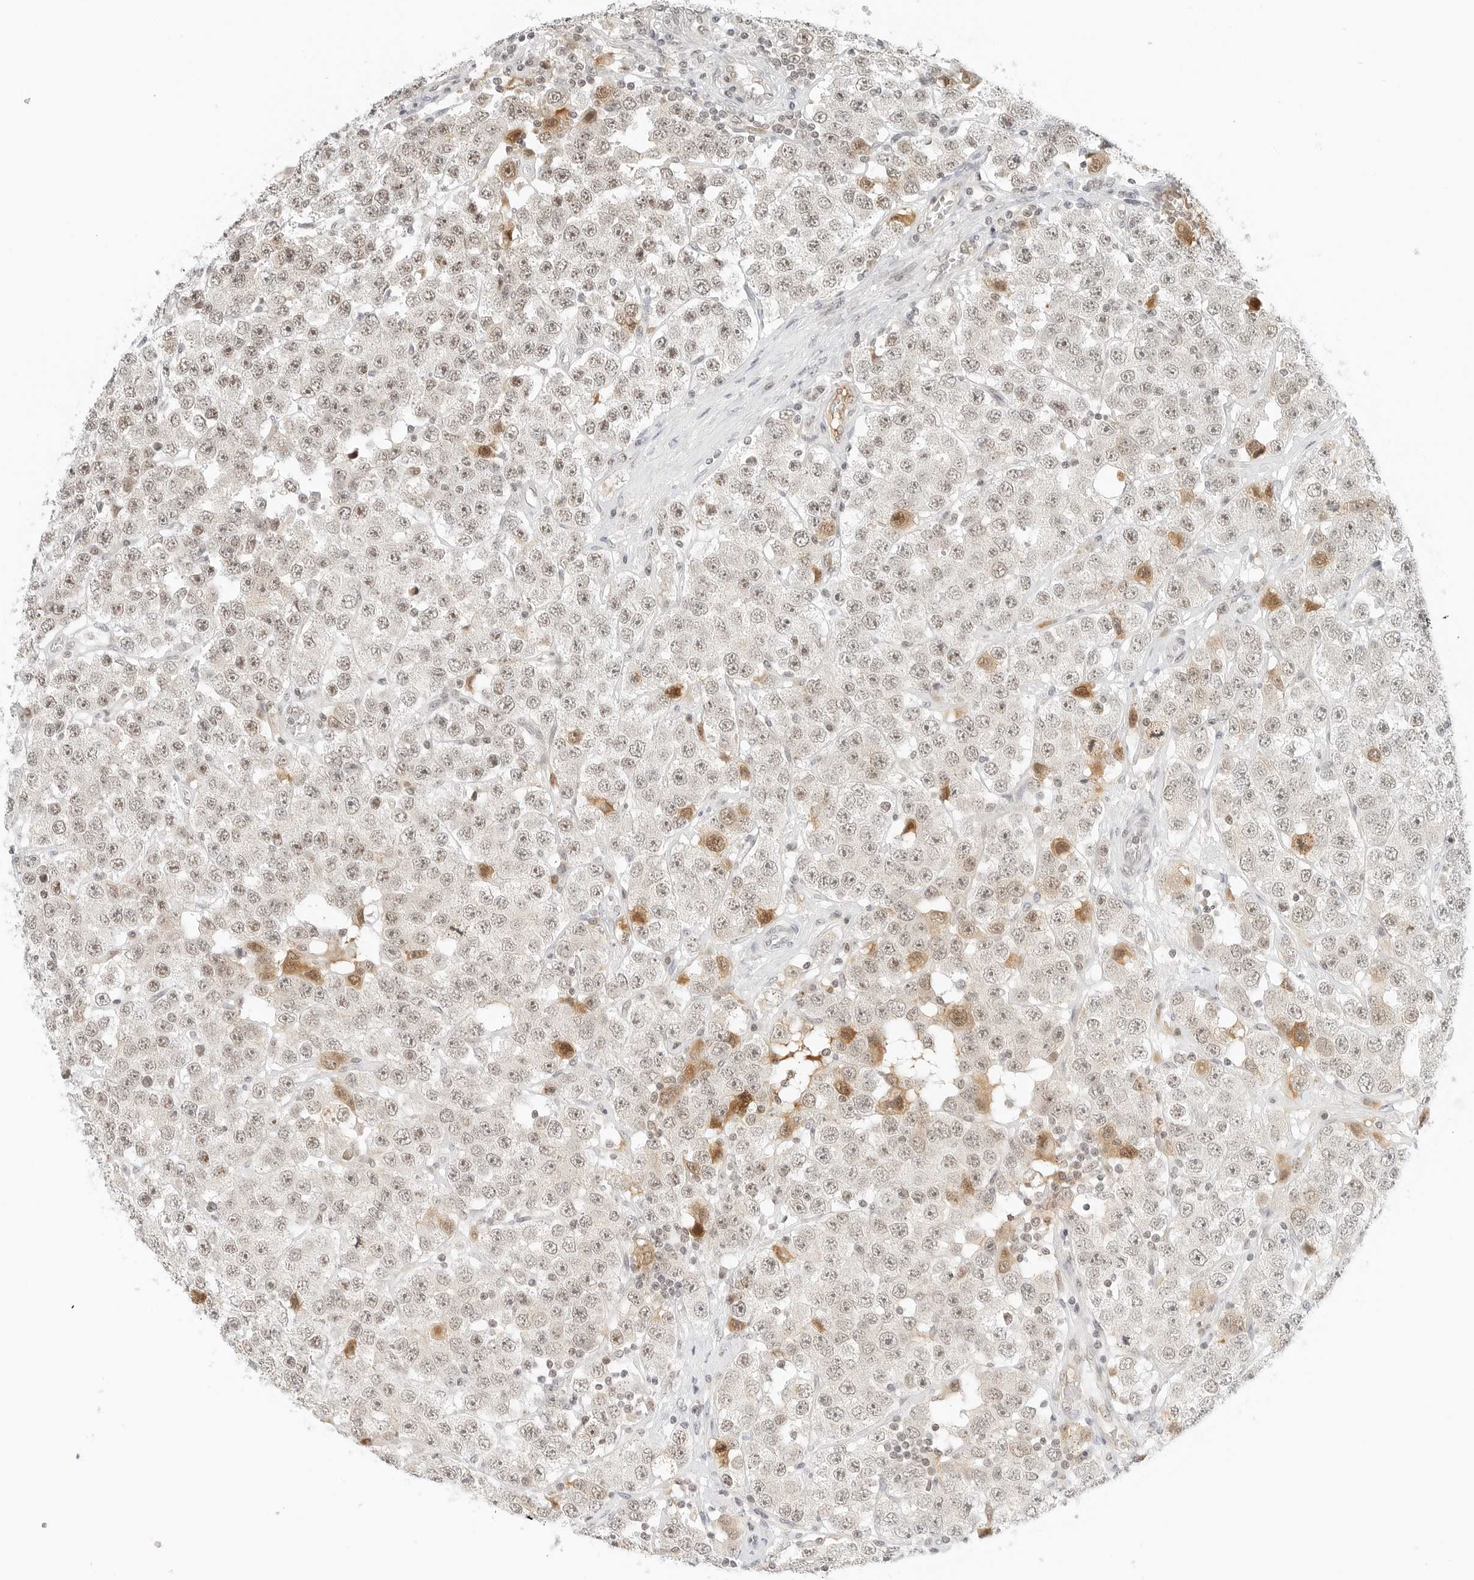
{"staining": {"intensity": "moderate", "quantity": "<25%", "location": "cytoplasmic/membranous,nuclear"}, "tissue": "testis cancer", "cell_type": "Tumor cells", "image_type": "cancer", "snomed": [{"axis": "morphology", "description": "Seminoma, NOS"}, {"axis": "topography", "description": "Testis"}], "caption": "Immunohistochemistry photomicrograph of testis cancer stained for a protein (brown), which shows low levels of moderate cytoplasmic/membranous and nuclear staining in approximately <25% of tumor cells.", "gene": "NEO1", "patient": {"sex": "male", "age": 28}}